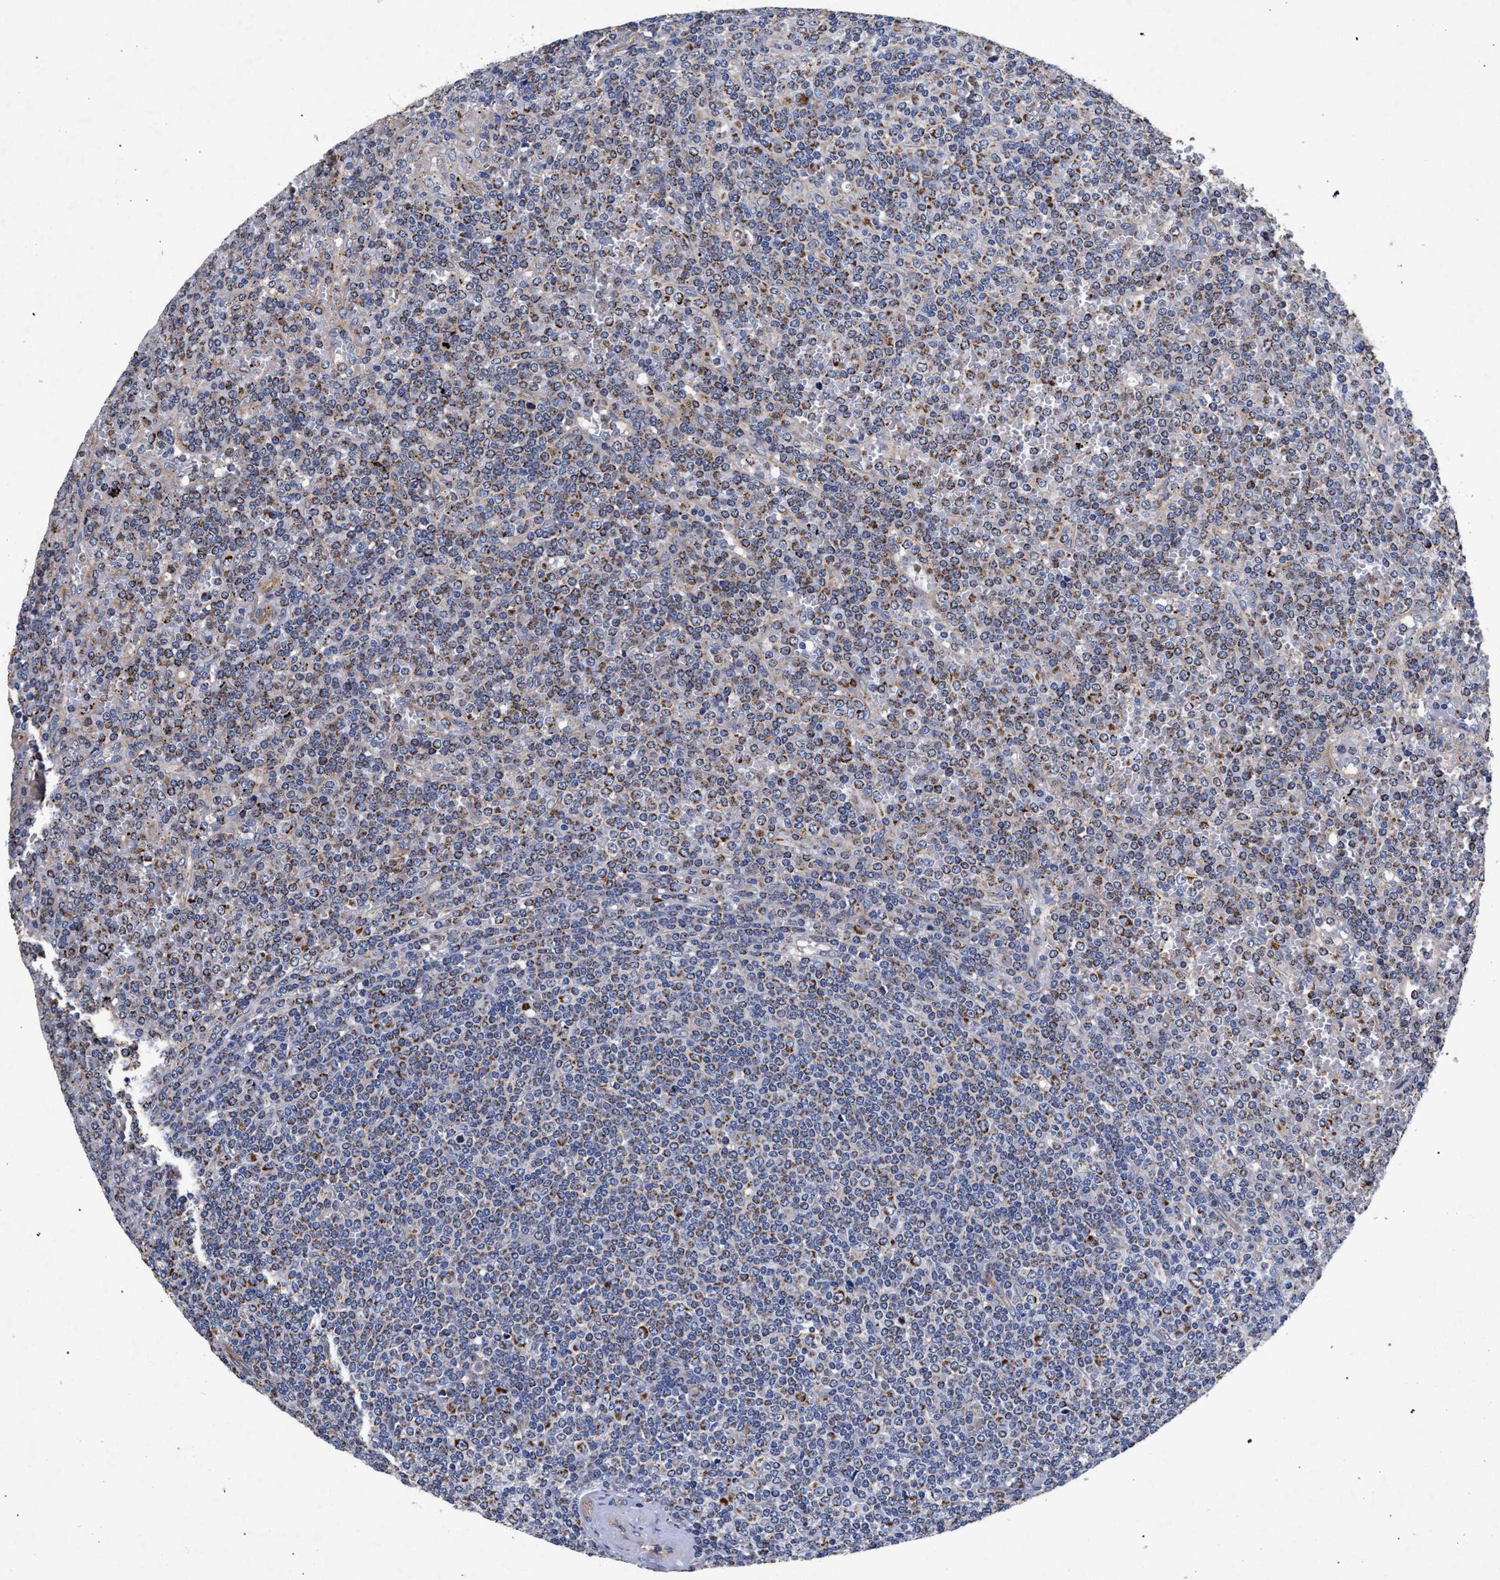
{"staining": {"intensity": "moderate", "quantity": "25%-75%", "location": "cytoplasmic/membranous"}, "tissue": "lymphoma", "cell_type": "Tumor cells", "image_type": "cancer", "snomed": [{"axis": "morphology", "description": "Malignant lymphoma, non-Hodgkin's type, Low grade"}, {"axis": "topography", "description": "Spleen"}], "caption": "Brown immunohistochemical staining in human lymphoma displays moderate cytoplasmic/membranous expression in about 25%-75% of tumor cells.", "gene": "CFAP95", "patient": {"sex": "female", "age": 19}}